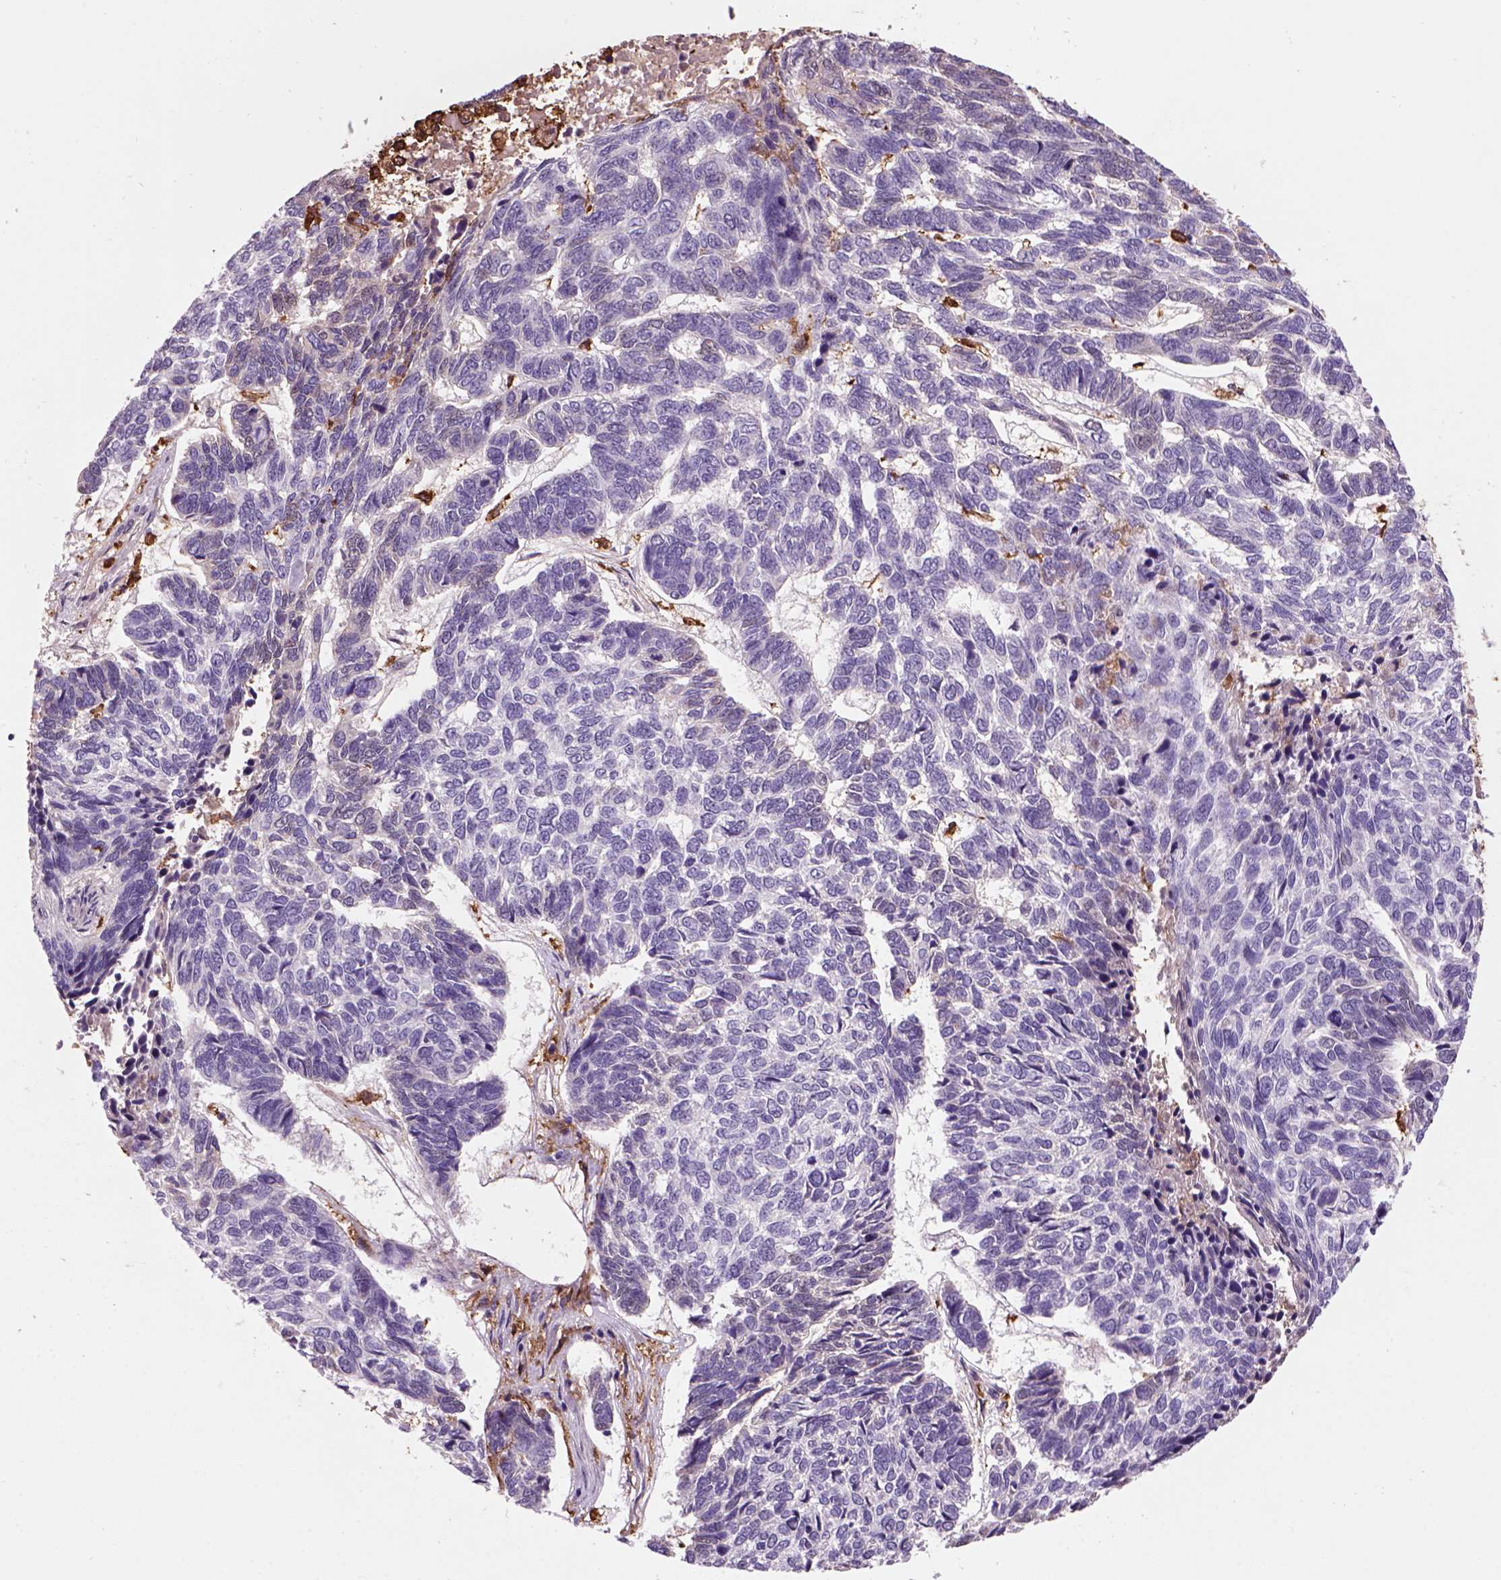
{"staining": {"intensity": "negative", "quantity": "none", "location": "none"}, "tissue": "skin cancer", "cell_type": "Tumor cells", "image_type": "cancer", "snomed": [{"axis": "morphology", "description": "Basal cell carcinoma"}, {"axis": "topography", "description": "Skin"}], "caption": "Immunohistochemical staining of human skin basal cell carcinoma exhibits no significant expression in tumor cells.", "gene": "CD14", "patient": {"sex": "female", "age": 65}}